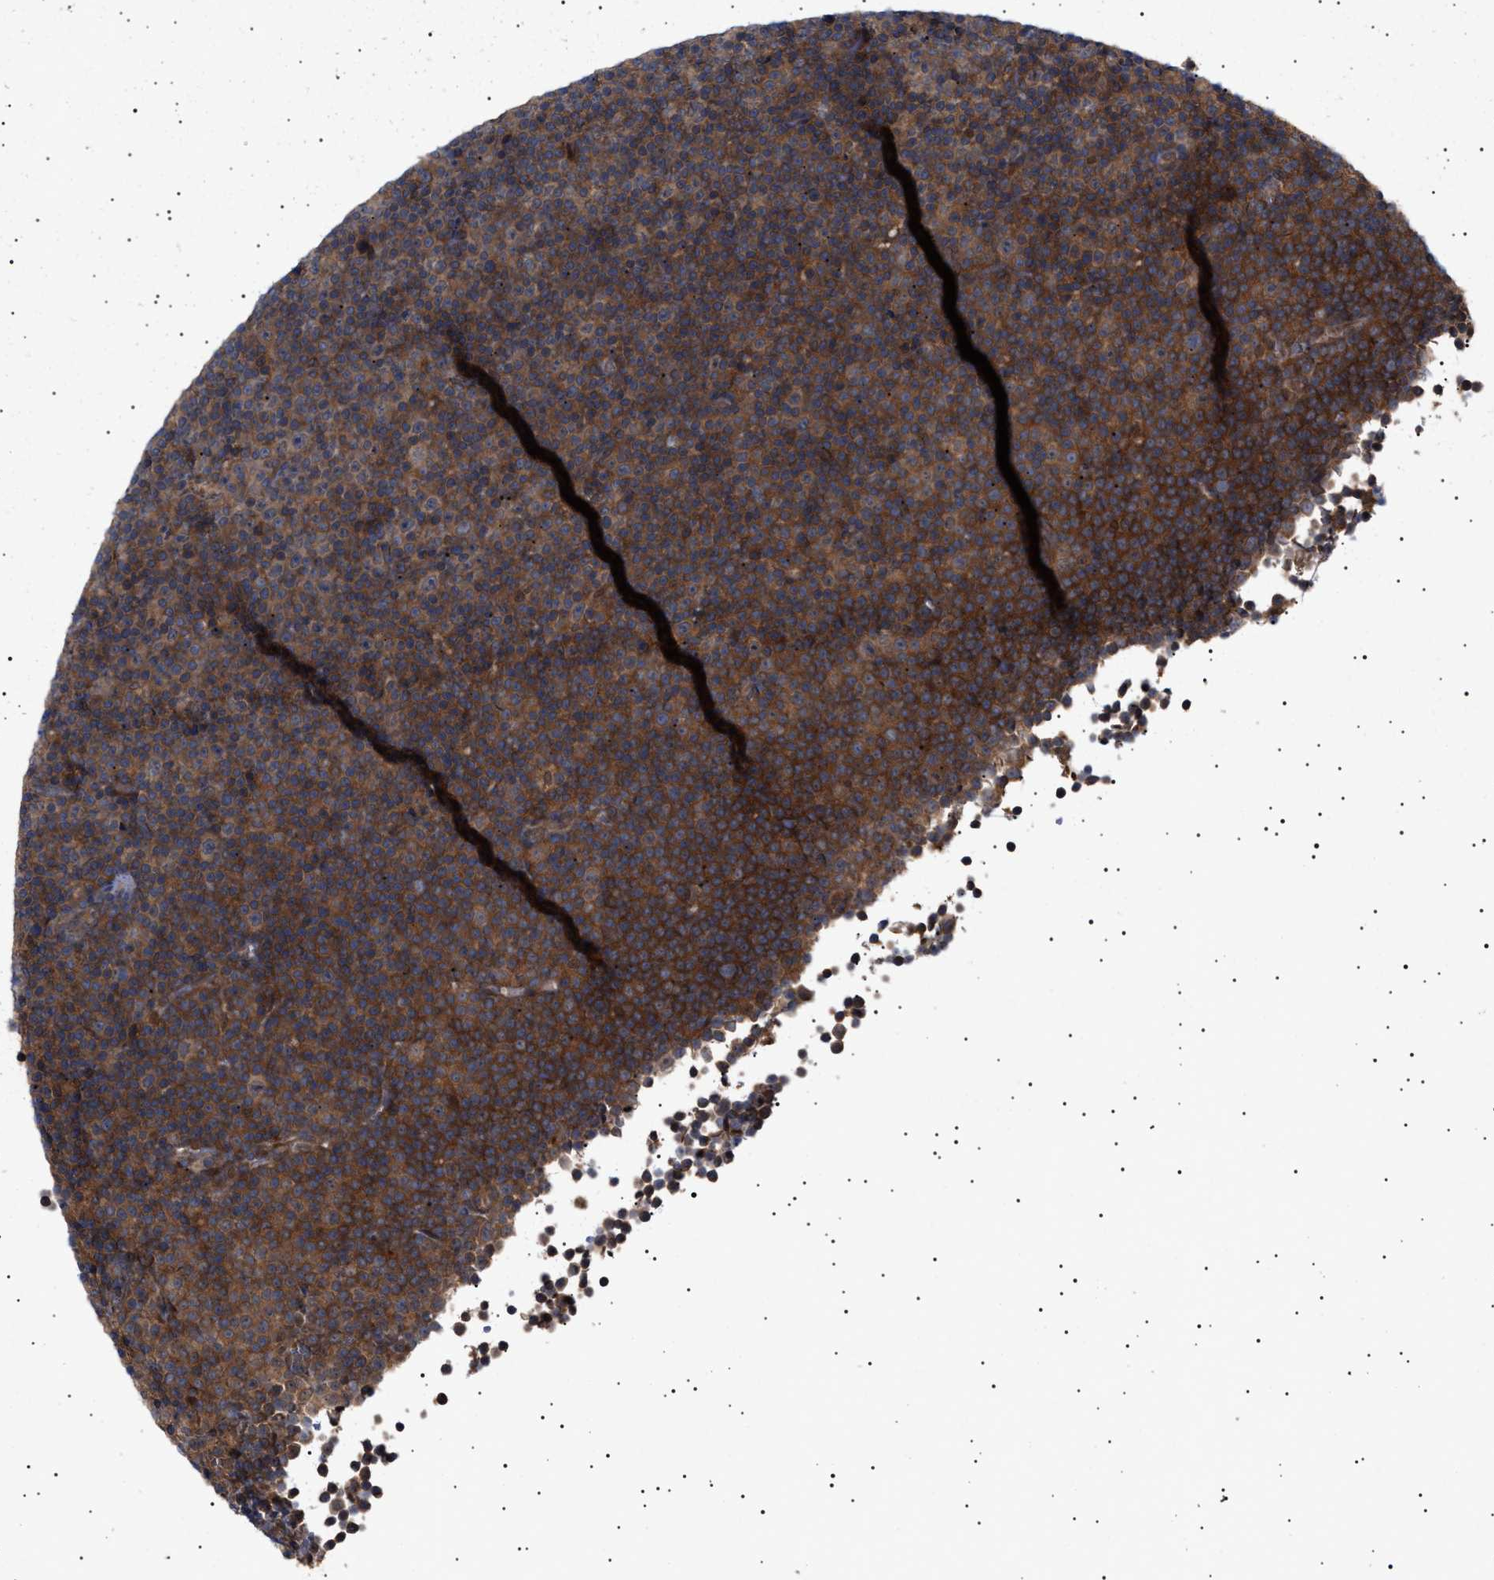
{"staining": {"intensity": "weak", "quantity": ">75%", "location": "cytoplasmic/membranous"}, "tissue": "lymphoma", "cell_type": "Tumor cells", "image_type": "cancer", "snomed": [{"axis": "morphology", "description": "Malignant lymphoma, non-Hodgkin's type, Low grade"}, {"axis": "topography", "description": "Lymph node"}], "caption": "Brown immunohistochemical staining in low-grade malignant lymphoma, non-Hodgkin's type demonstrates weak cytoplasmic/membranous expression in about >75% of tumor cells.", "gene": "NPLOC4", "patient": {"sex": "female", "age": 67}}